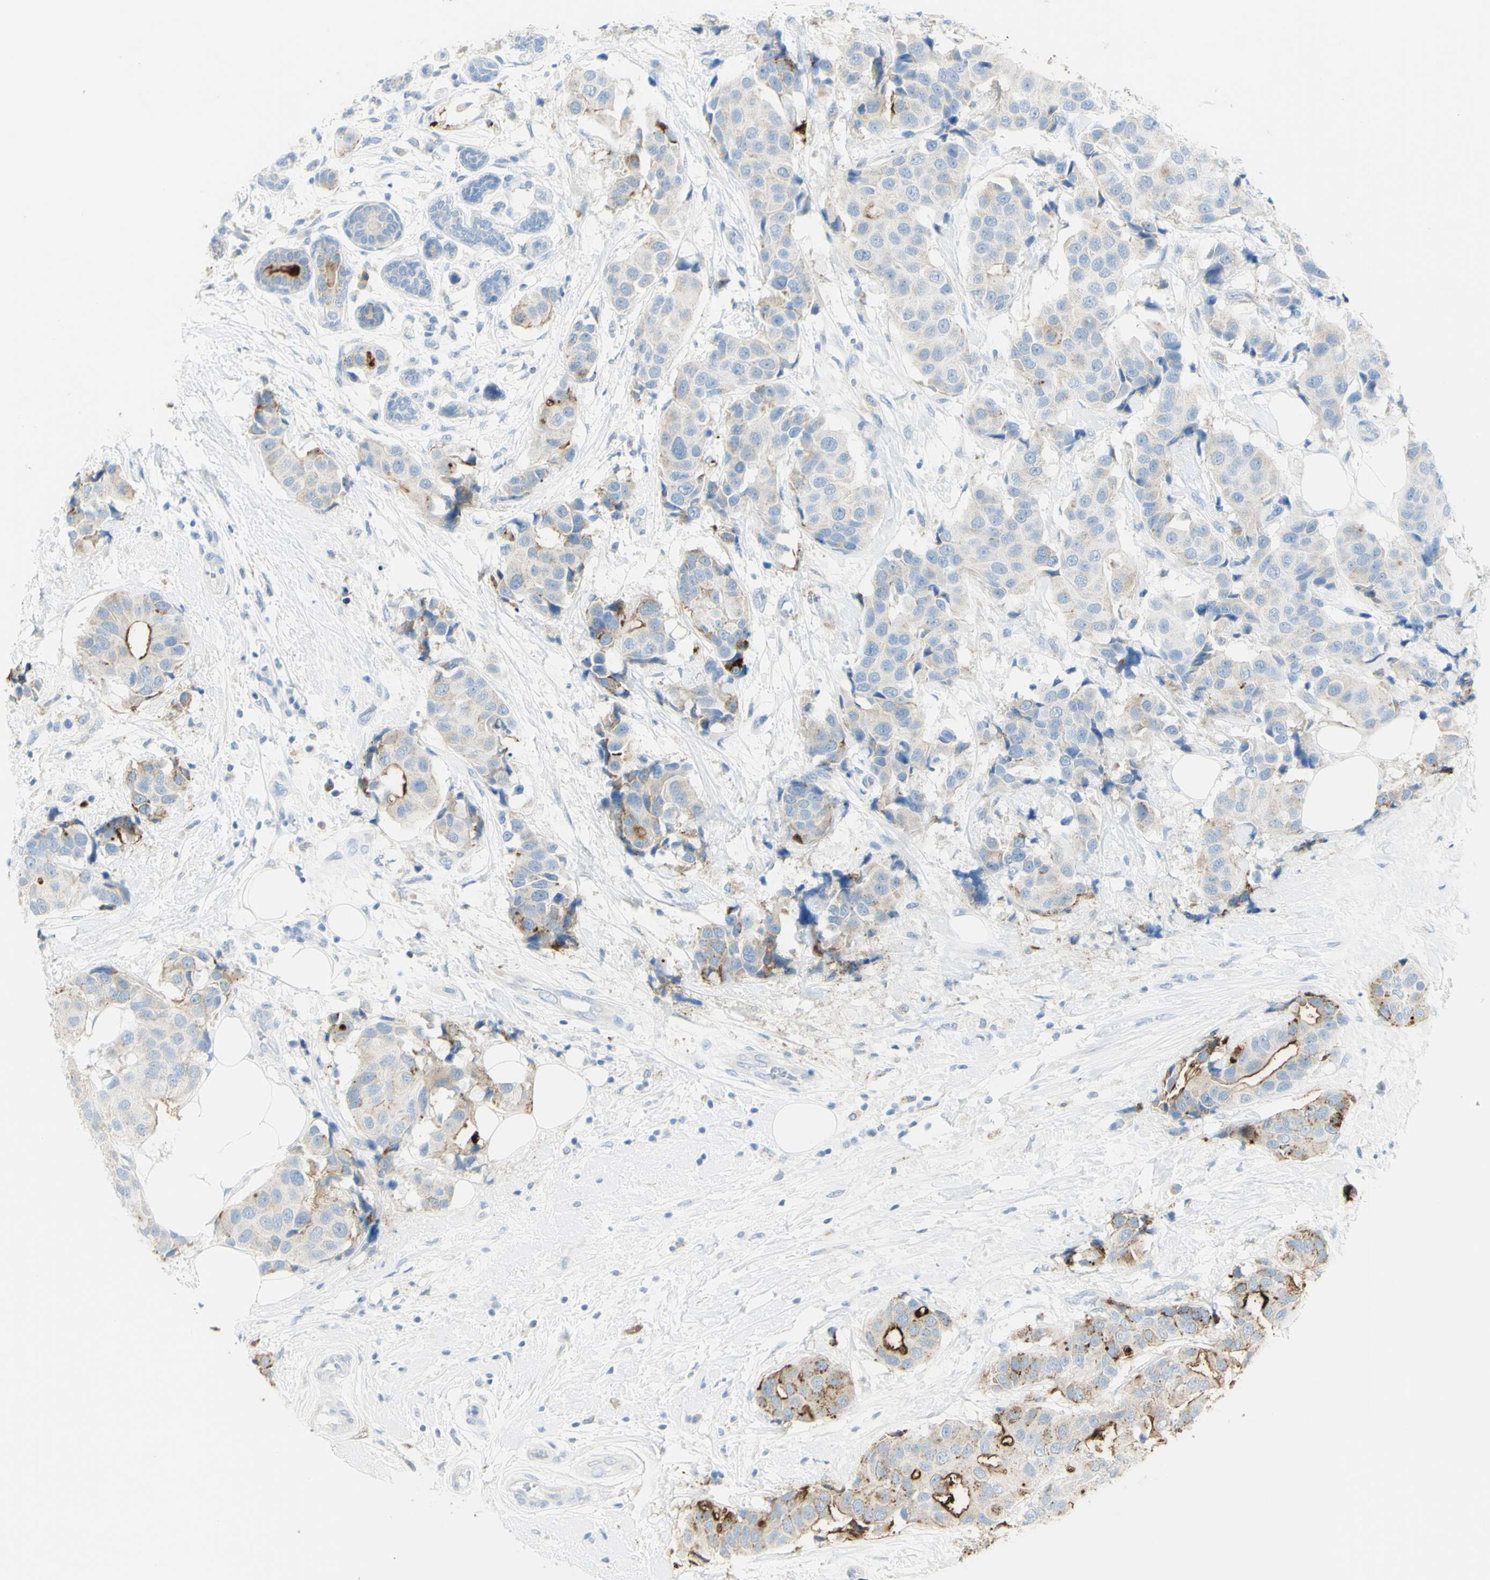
{"staining": {"intensity": "strong", "quantity": "<25%", "location": "cytoplasmic/membranous"}, "tissue": "breast cancer", "cell_type": "Tumor cells", "image_type": "cancer", "snomed": [{"axis": "morphology", "description": "Normal tissue, NOS"}, {"axis": "morphology", "description": "Duct carcinoma"}, {"axis": "topography", "description": "Breast"}], "caption": "This is a photomicrograph of immunohistochemistry (IHC) staining of breast cancer, which shows strong expression in the cytoplasmic/membranous of tumor cells.", "gene": "TSPAN1", "patient": {"sex": "female", "age": 39}}